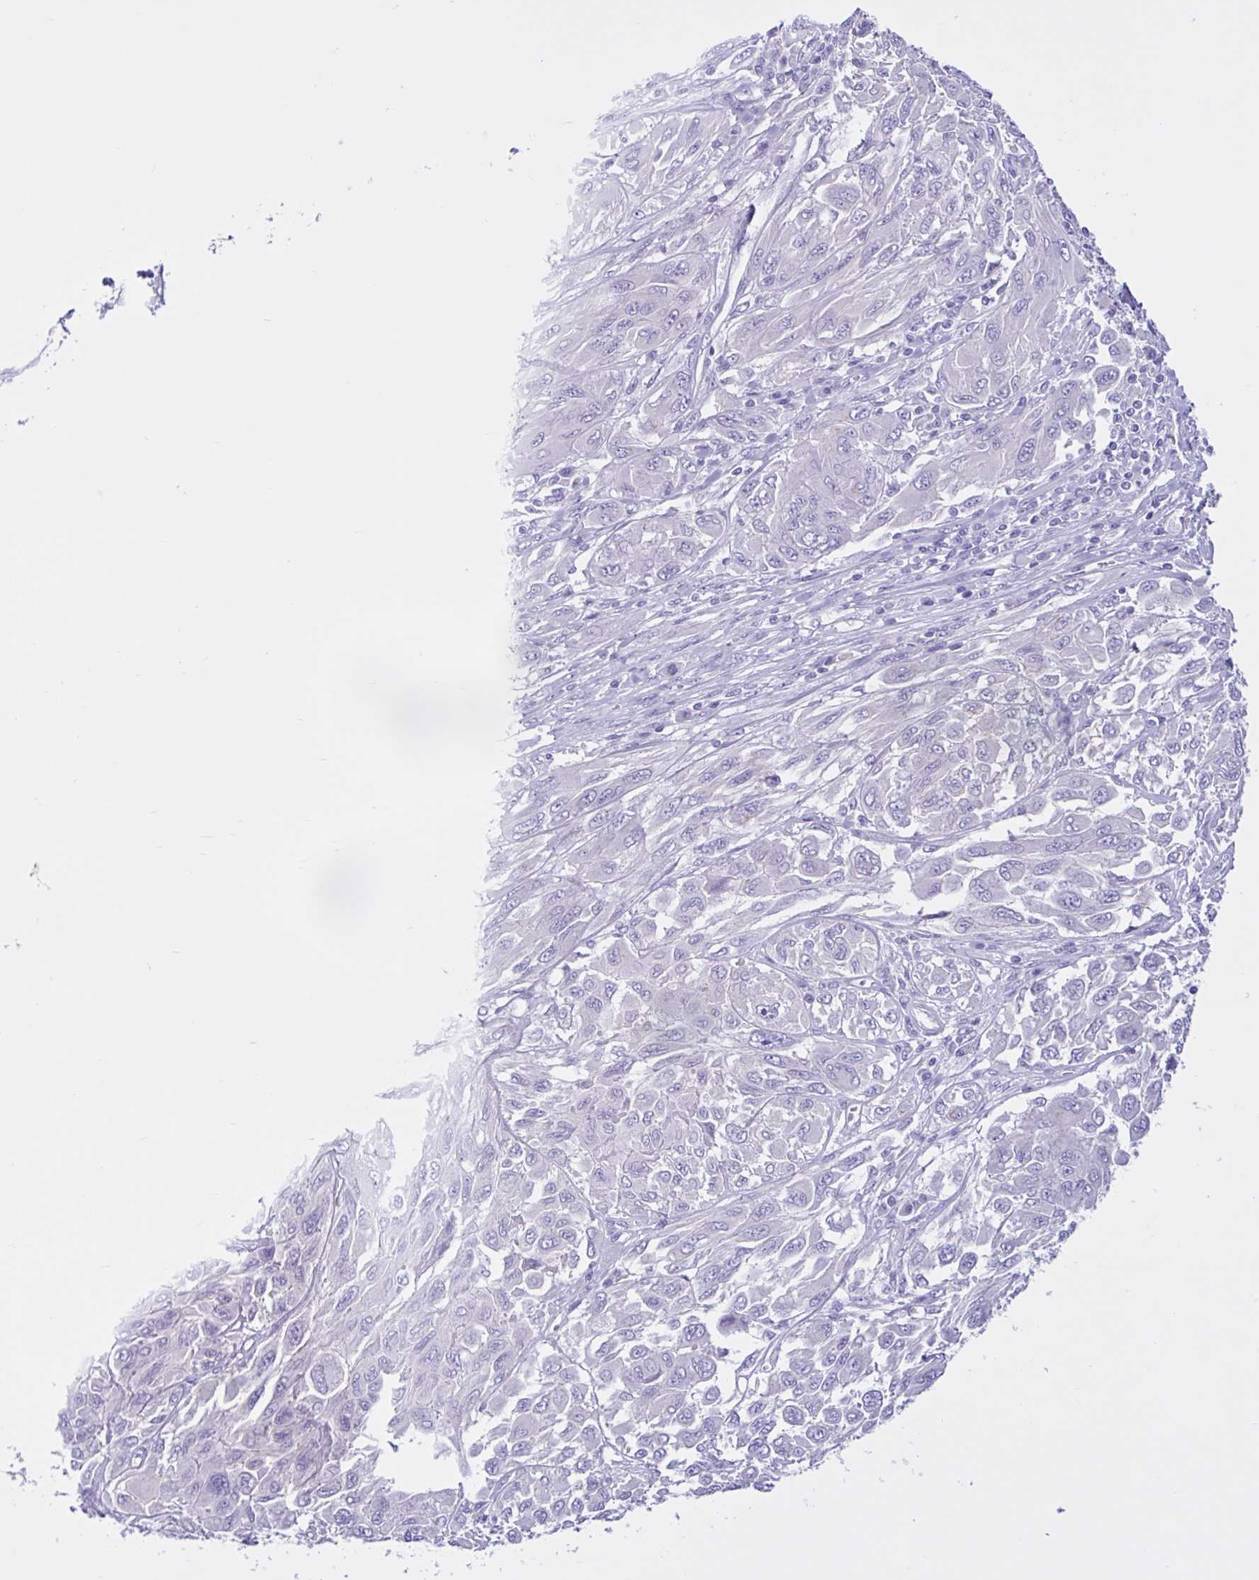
{"staining": {"intensity": "negative", "quantity": "none", "location": "none"}, "tissue": "melanoma", "cell_type": "Tumor cells", "image_type": "cancer", "snomed": [{"axis": "morphology", "description": "Malignant melanoma, NOS"}, {"axis": "topography", "description": "Skin"}], "caption": "Tumor cells are negative for protein expression in human malignant melanoma.", "gene": "CYP19A1", "patient": {"sex": "female", "age": 91}}